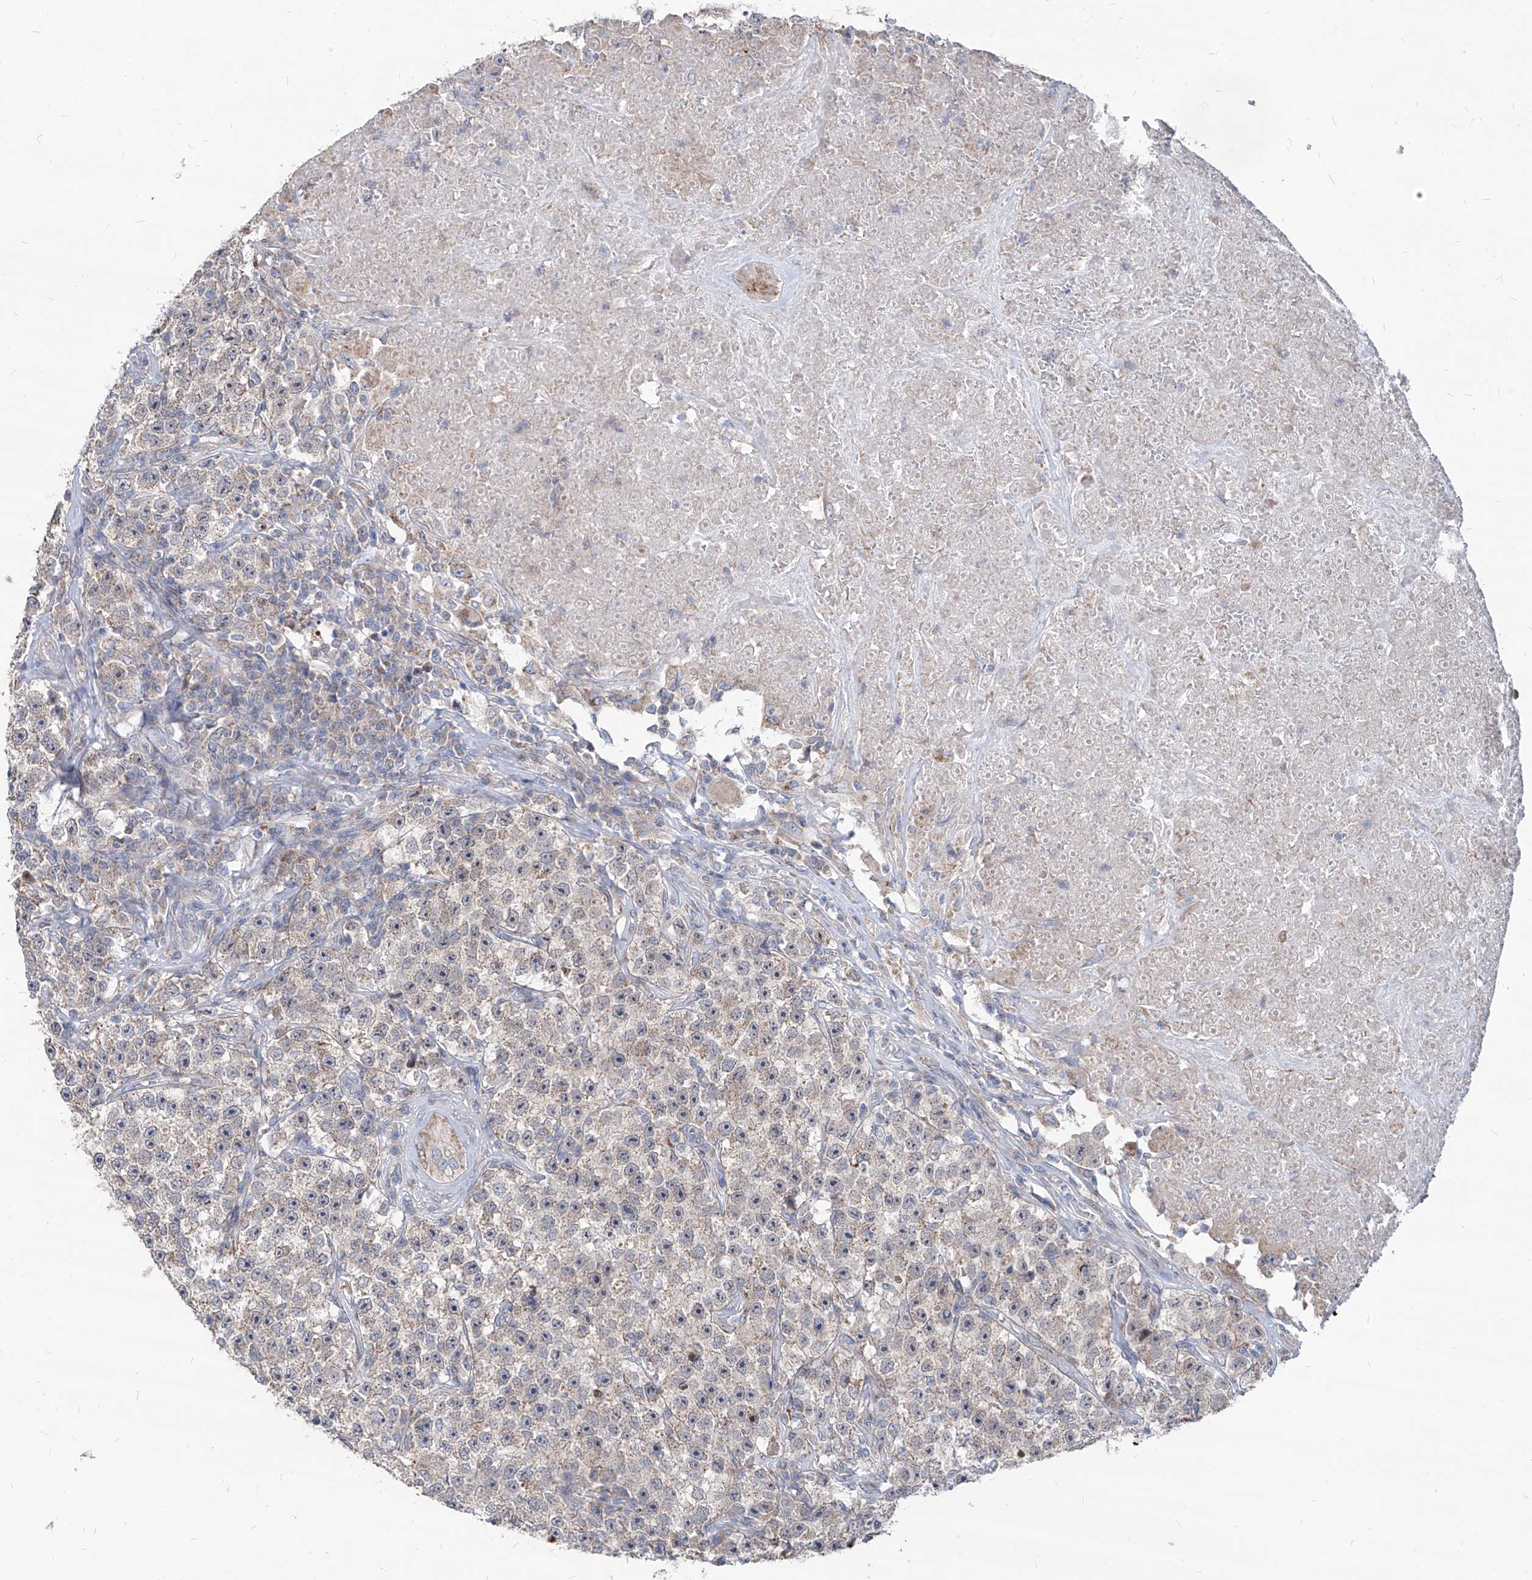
{"staining": {"intensity": "weak", "quantity": "<25%", "location": "cytoplasmic/membranous"}, "tissue": "testis cancer", "cell_type": "Tumor cells", "image_type": "cancer", "snomed": [{"axis": "morphology", "description": "Seminoma, NOS"}, {"axis": "topography", "description": "Testis"}], "caption": "Tumor cells show no significant expression in seminoma (testis). Brightfield microscopy of immunohistochemistry stained with DAB (brown) and hematoxylin (blue), captured at high magnification.", "gene": "AGPS", "patient": {"sex": "male", "age": 22}}